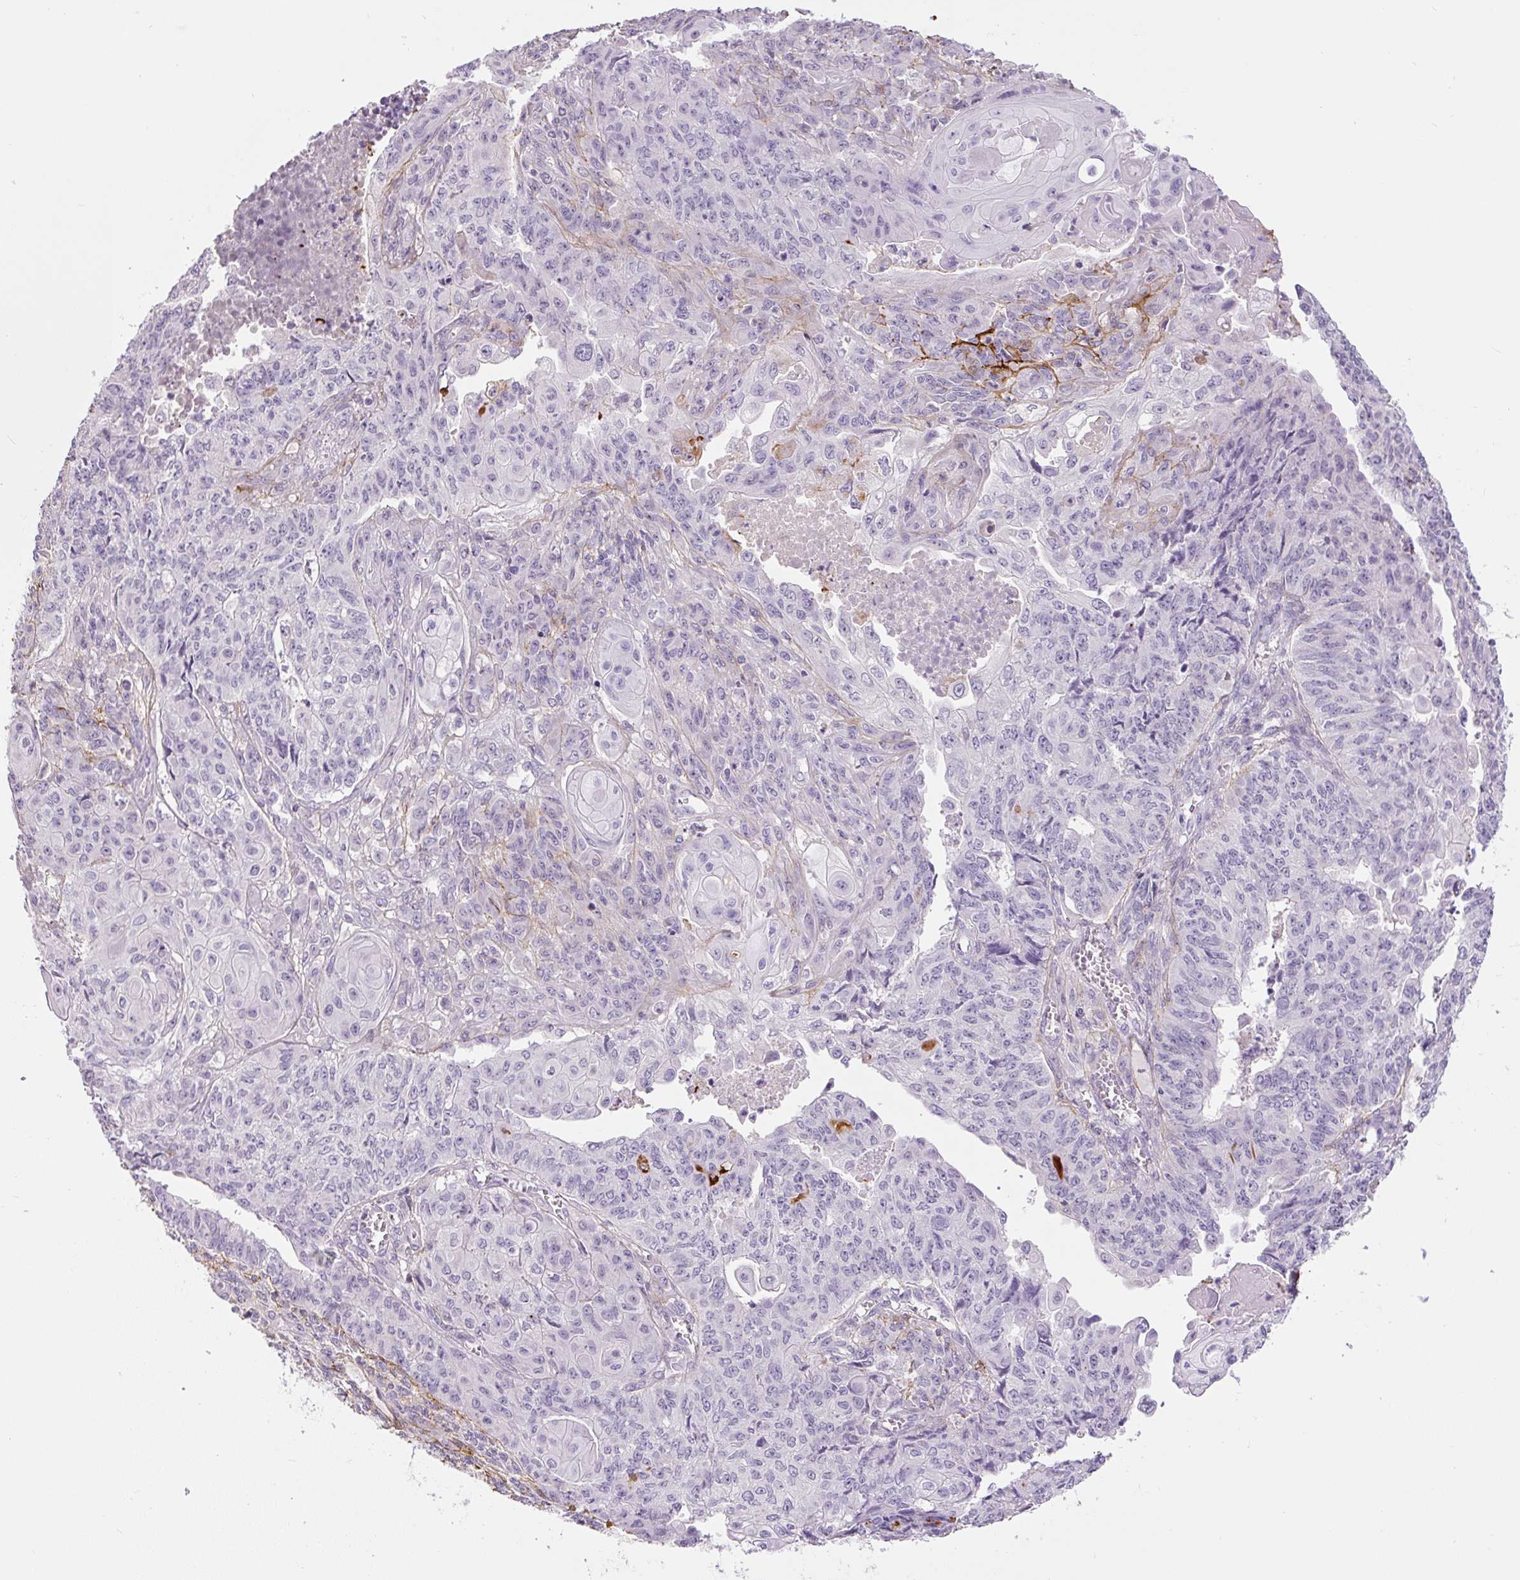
{"staining": {"intensity": "negative", "quantity": "none", "location": "none"}, "tissue": "endometrial cancer", "cell_type": "Tumor cells", "image_type": "cancer", "snomed": [{"axis": "morphology", "description": "Adenocarcinoma, NOS"}, {"axis": "topography", "description": "Endometrium"}], "caption": "Histopathology image shows no protein staining in tumor cells of endometrial cancer tissue. (Stains: DAB immunohistochemistry with hematoxylin counter stain, Microscopy: brightfield microscopy at high magnification).", "gene": "FBN1", "patient": {"sex": "female", "age": 32}}